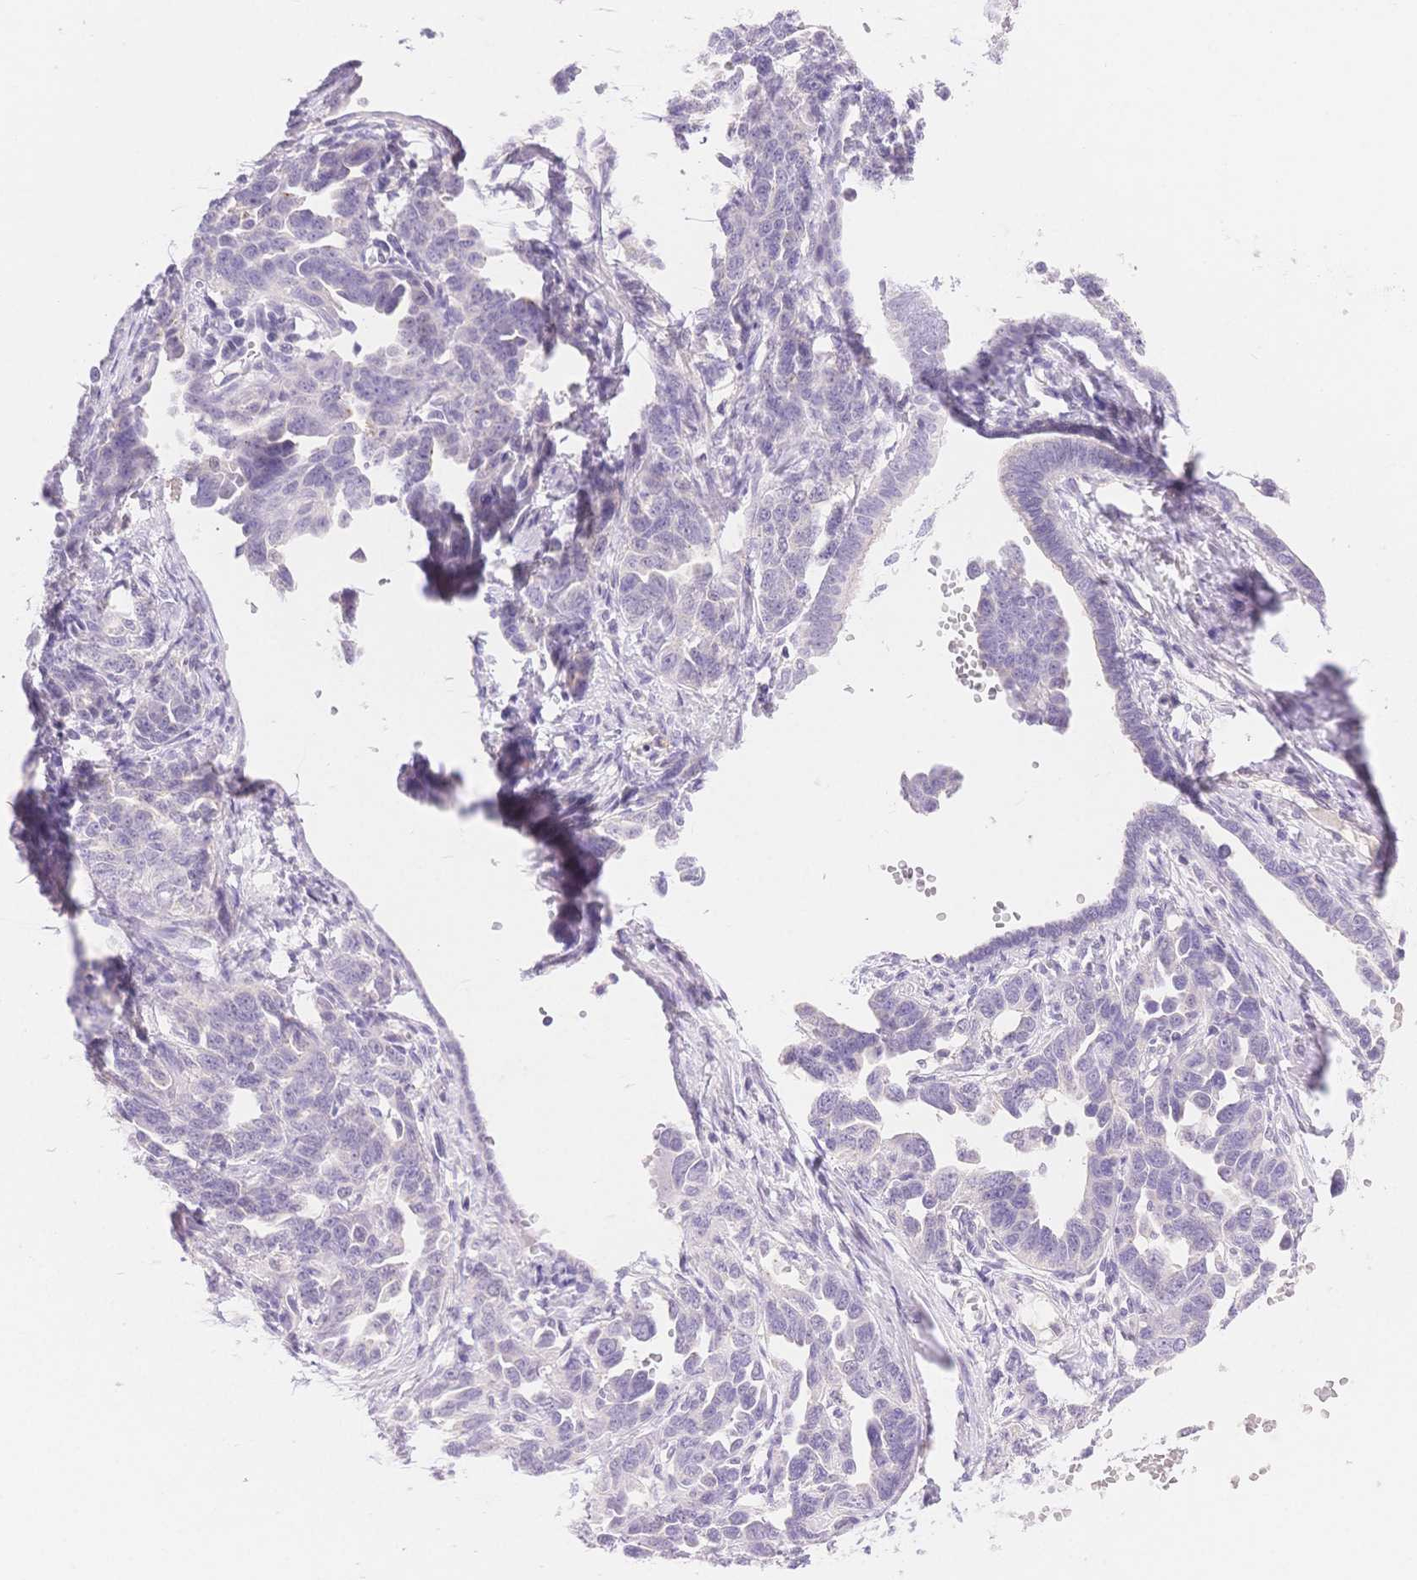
{"staining": {"intensity": "negative", "quantity": "none", "location": "none"}, "tissue": "ovarian cancer", "cell_type": "Tumor cells", "image_type": "cancer", "snomed": [{"axis": "morphology", "description": "Cystadenocarcinoma, serous, NOS"}, {"axis": "topography", "description": "Ovary"}], "caption": "IHC image of serous cystadenocarcinoma (ovarian) stained for a protein (brown), which reveals no staining in tumor cells. (DAB (3,3'-diaminobenzidine) immunohistochemistry with hematoxylin counter stain).", "gene": "MYOM1", "patient": {"sex": "female", "age": 69}}